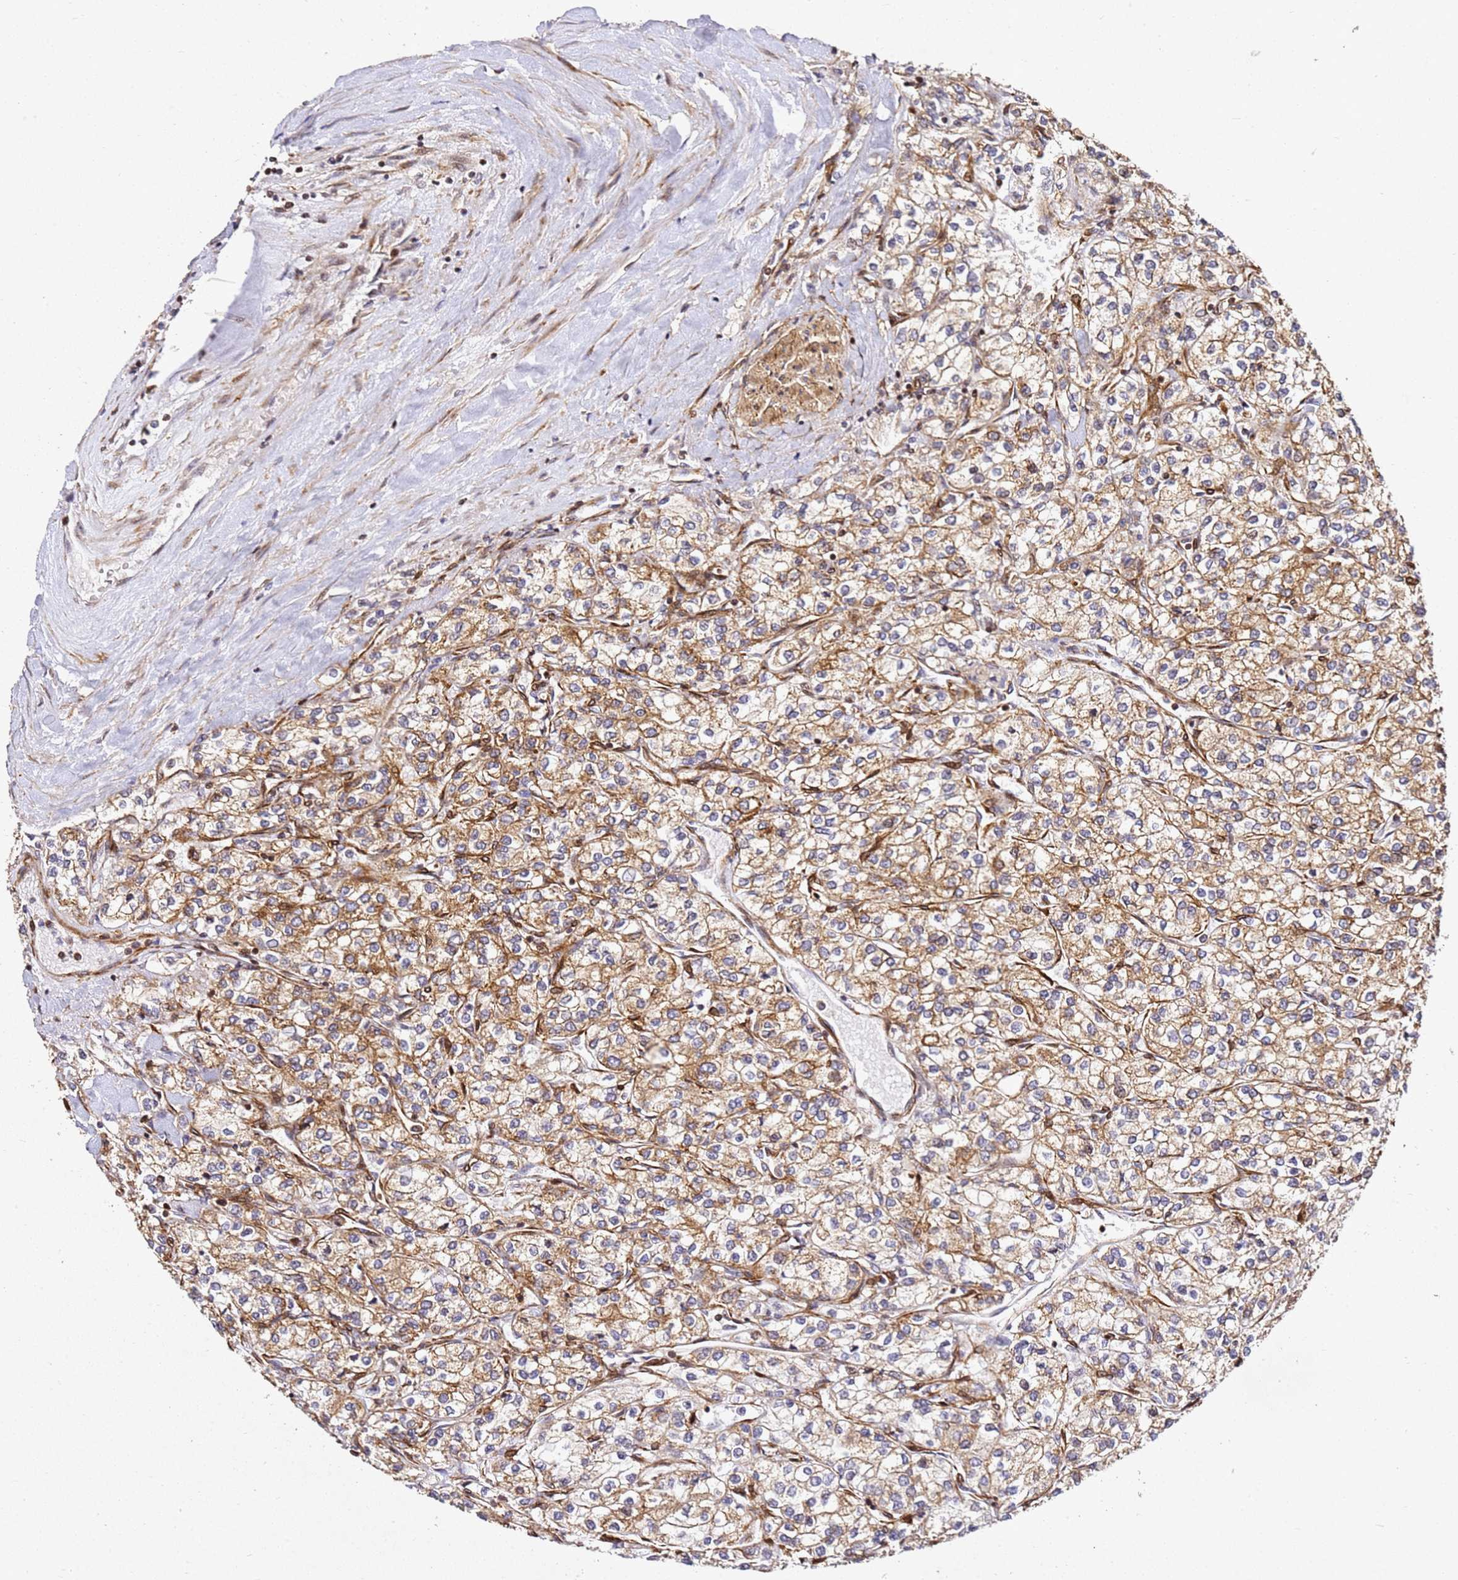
{"staining": {"intensity": "moderate", "quantity": ">75%", "location": "cytoplasmic/membranous"}, "tissue": "renal cancer", "cell_type": "Tumor cells", "image_type": "cancer", "snomed": [{"axis": "morphology", "description": "Adenocarcinoma, NOS"}, {"axis": "topography", "description": "Kidney"}], "caption": "The immunohistochemical stain shows moderate cytoplasmic/membranous positivity in tumor cells of renal cancer (adenocarcinoma) tissue.", "gene": "ZNF296", "patient": {"sex": "male", "age": 80}}